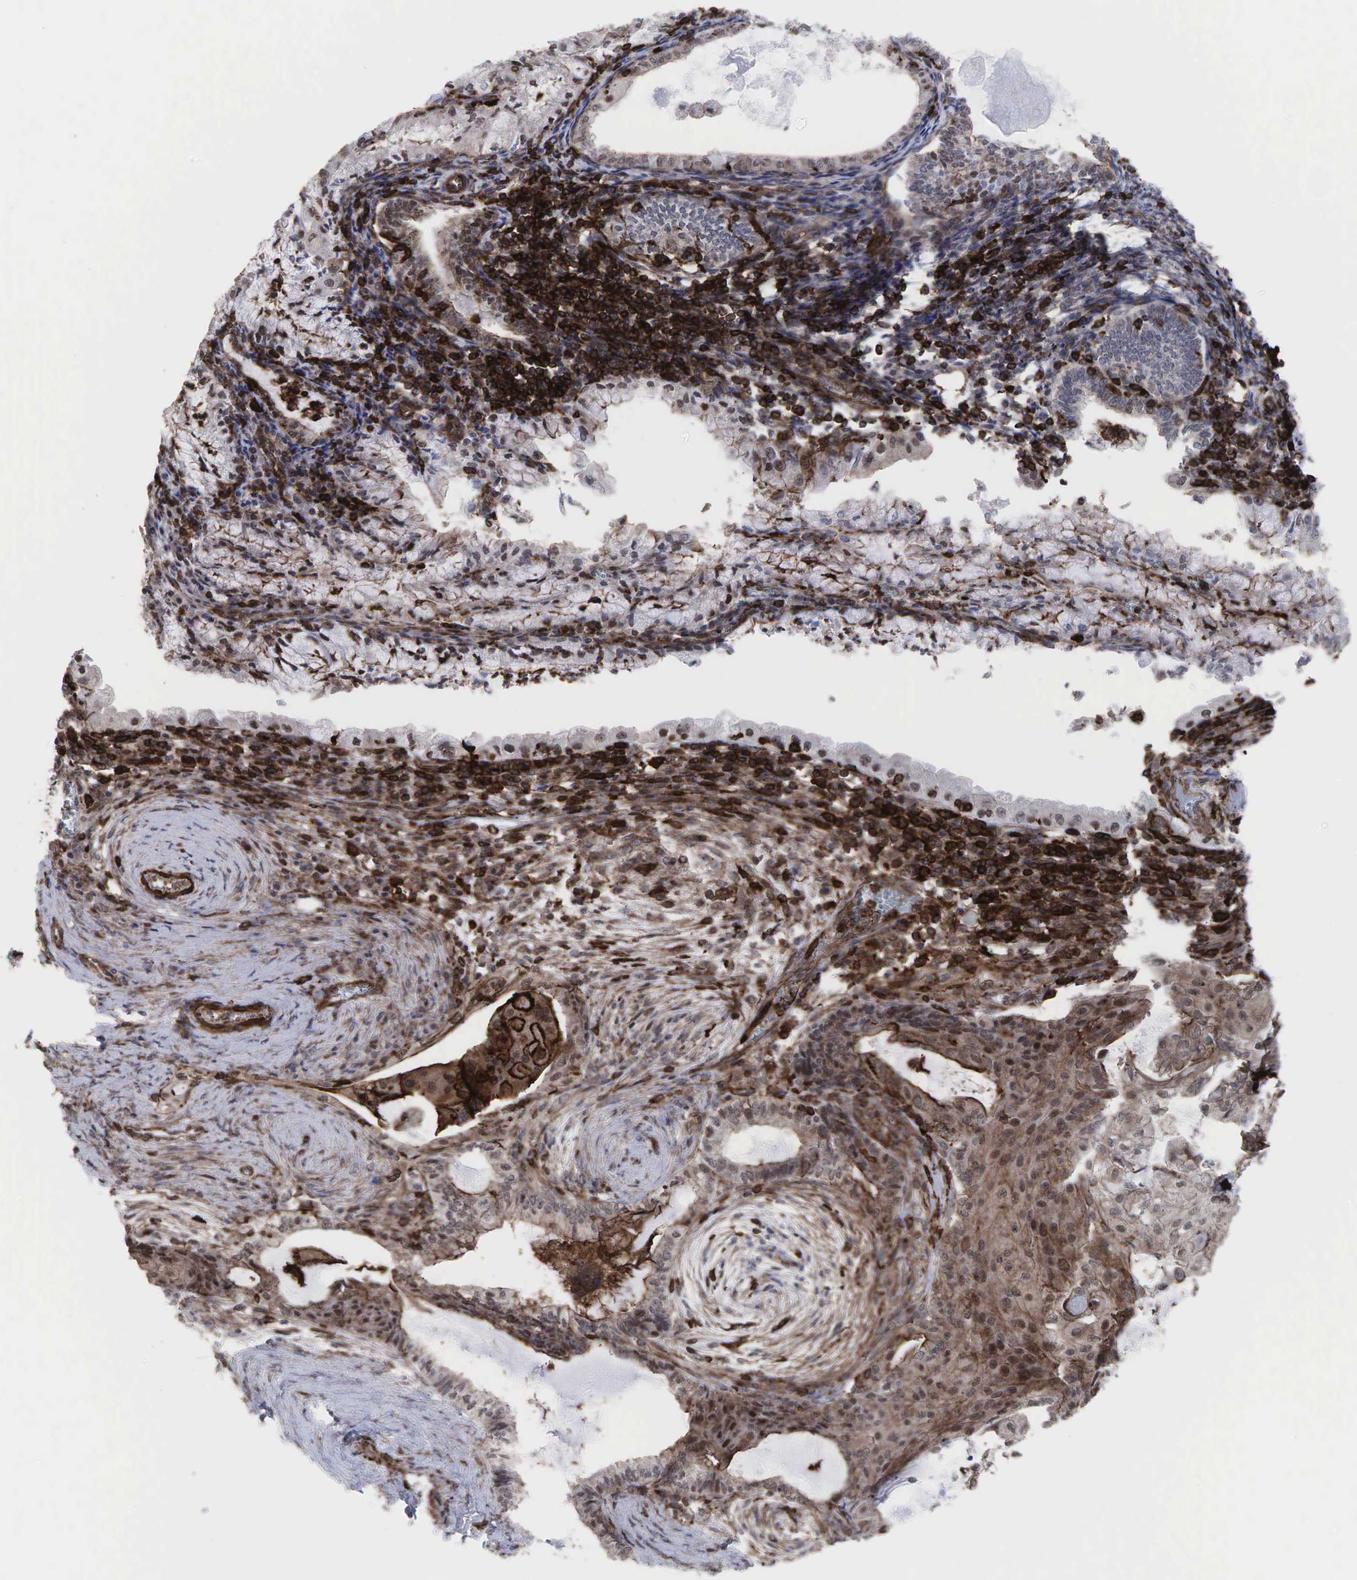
{"staining": {"intensity": "weak", "quantity": ">75%", "location": "cytoplasmic/membranous"}, "tissue": "endometrial cancer", "cell_type": "Tumor cells", "image_type": "cancer", "snomed": [{"axis": "morphology", "description": "Adenocarcinoma, NOS"}, {"axis": "topography", "description": "Endometrium"}], "caption": "Immunohistochemistry (DAB) staining of endometrial adenocarcinoma displays weak cytoplasmic/membranous protein staining in about >75% of tumor cells.", "gene": "GPRASP1", "patient": {"sex": "female", "age": 79}}